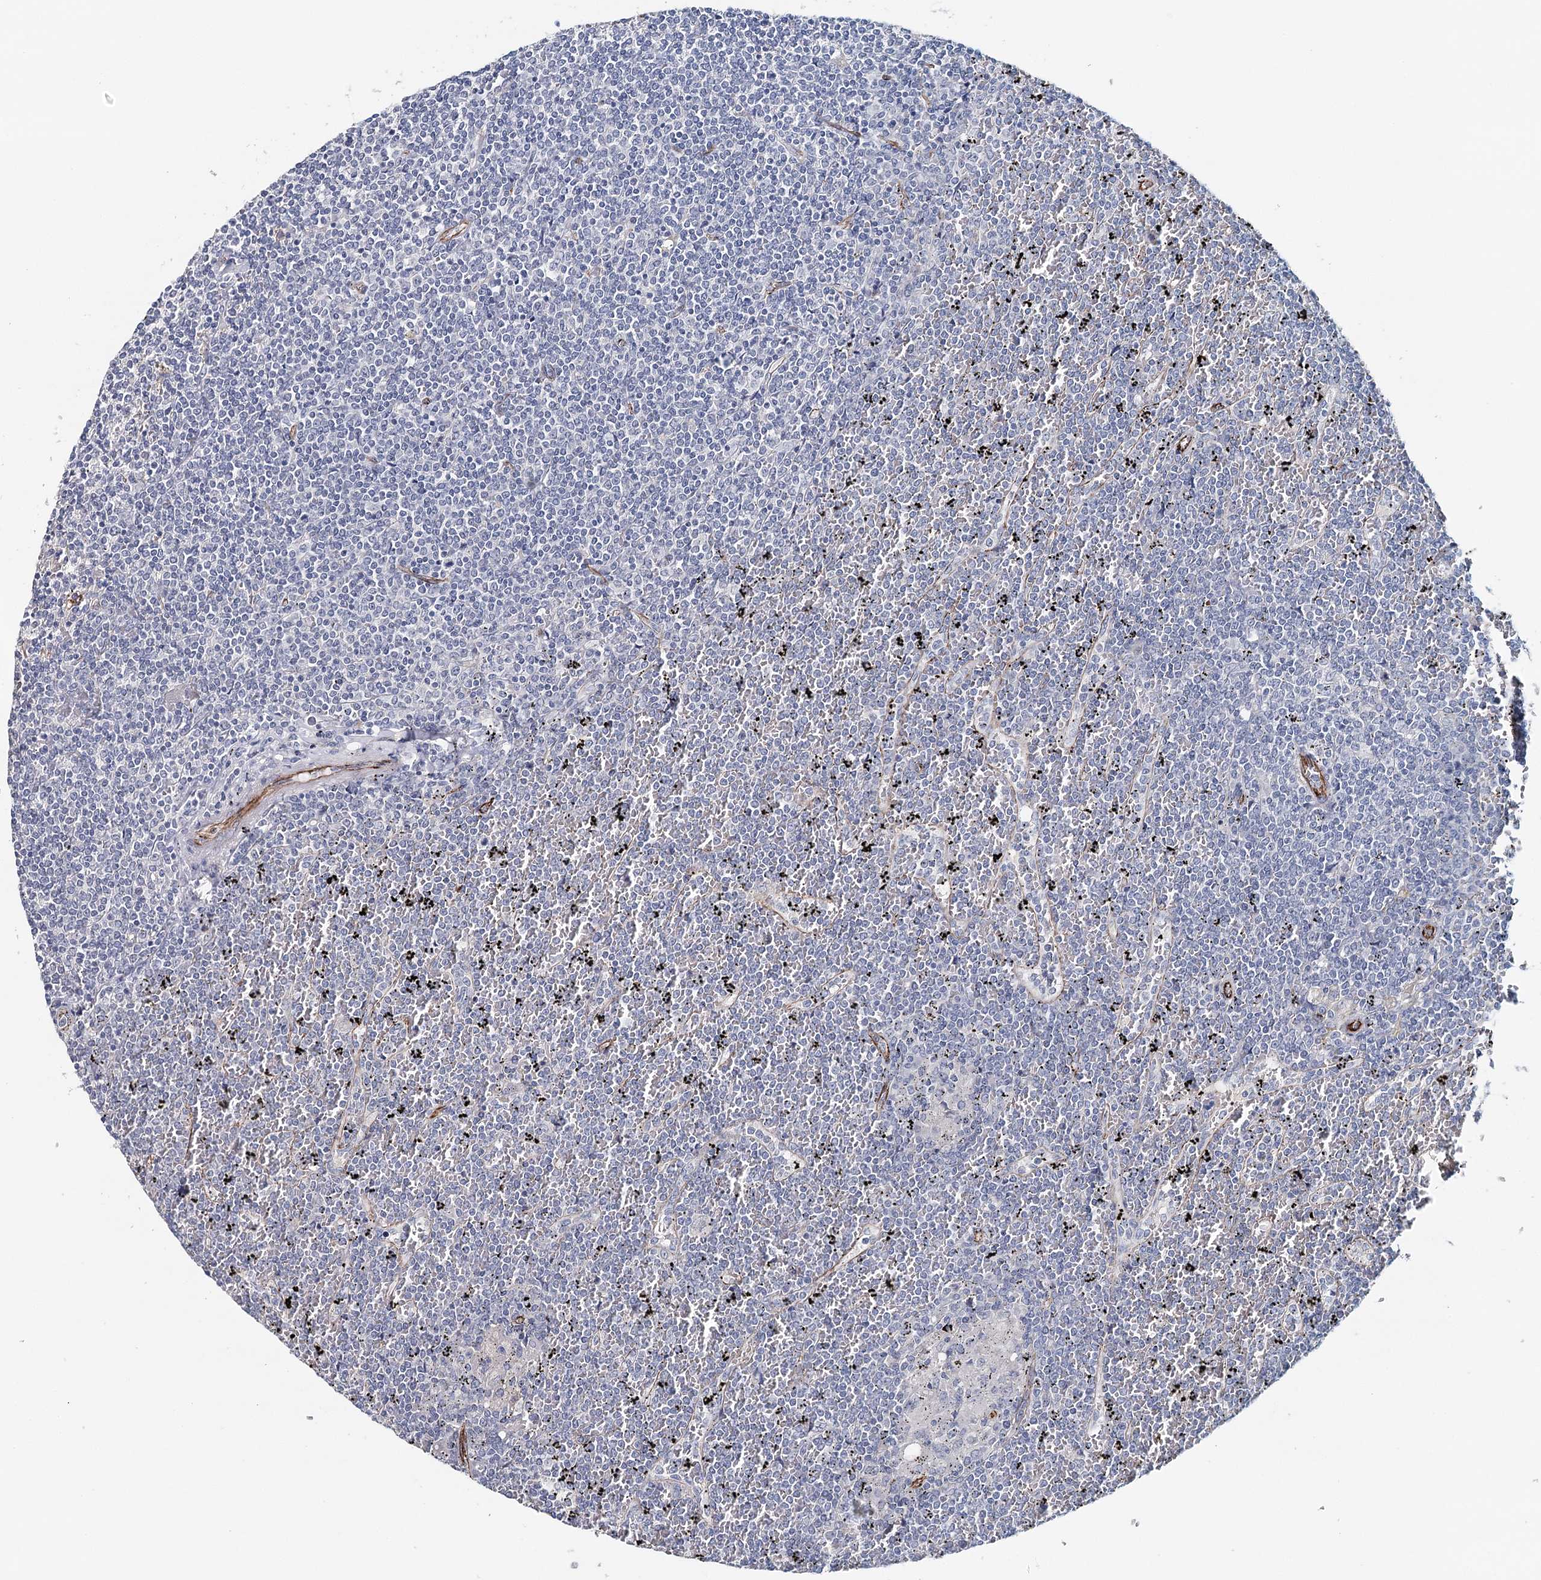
{"staining": {"intensity": "negative", "quantity": "none", "location": "none"}, "tissue": "lymphoma", "cell_type": "Tumor cells", "image_type": "cancer", "snomed": [{"axis": "morphology", "description": "Malignant lymphoma, non-Hodgkin's type, Low grade"}, {"axis": "topography", "description": "Spleen"}], "caption": "Human lymphoma stained for a protein using immunohistochemistry (IHC) demonstrates no staining in tumor cells.", "gene": "SYNPO", "patient": {"sex": "female", "age": 19}}